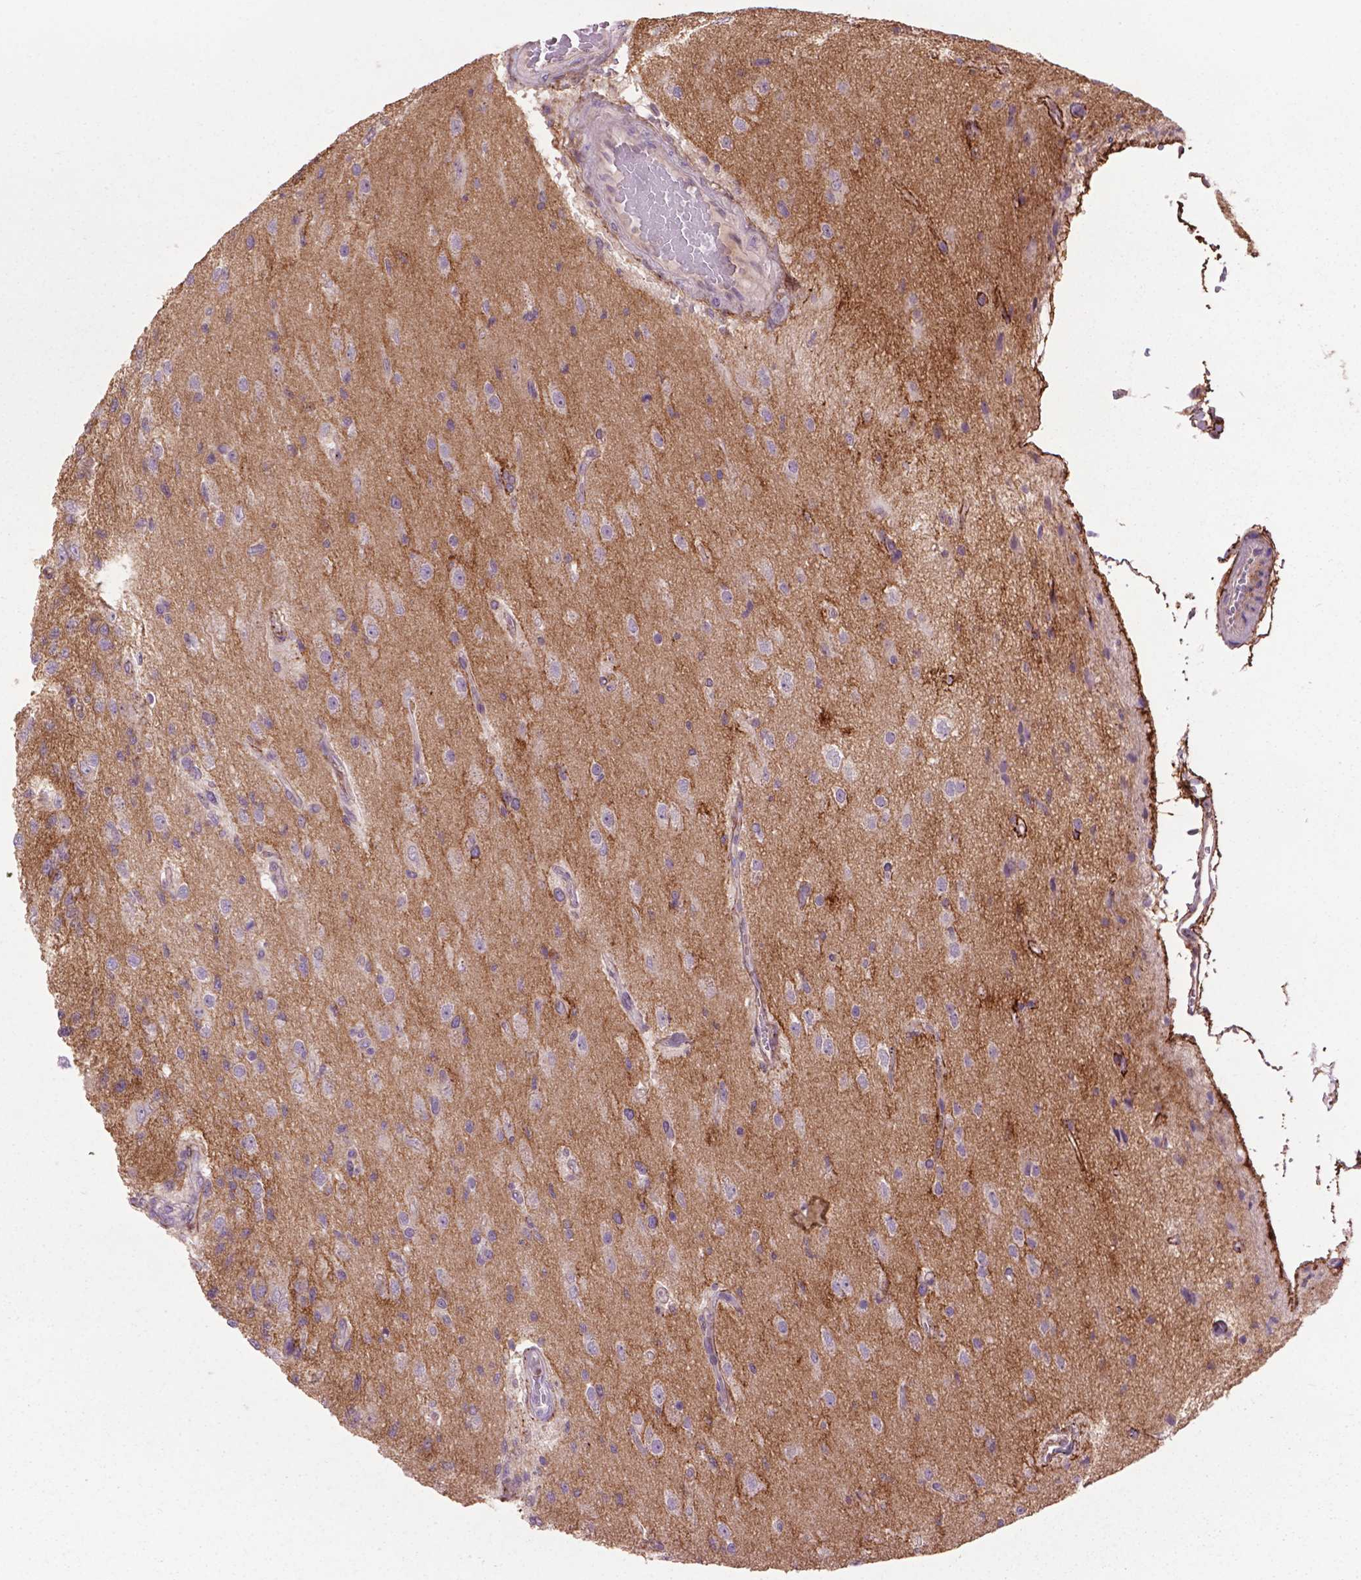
{"staining": {"intensity": "negative", "quantity": "none", "location": "none"}, "tissue": "glioma", "cell_type": "Tumor cells", "image_type": "cancer", "snomed": [{"axis": "morphology", "description": "Glioma, malignant, High grade"}, {"axis": "topography", "description": "Brain"}], "caption": "This is an immunohistochemistry (IHC) image of human glioma. There is no positivity in tumor cells.", "gene": "LRRC3C", "patient": {"sex": "male", "age": 56}}